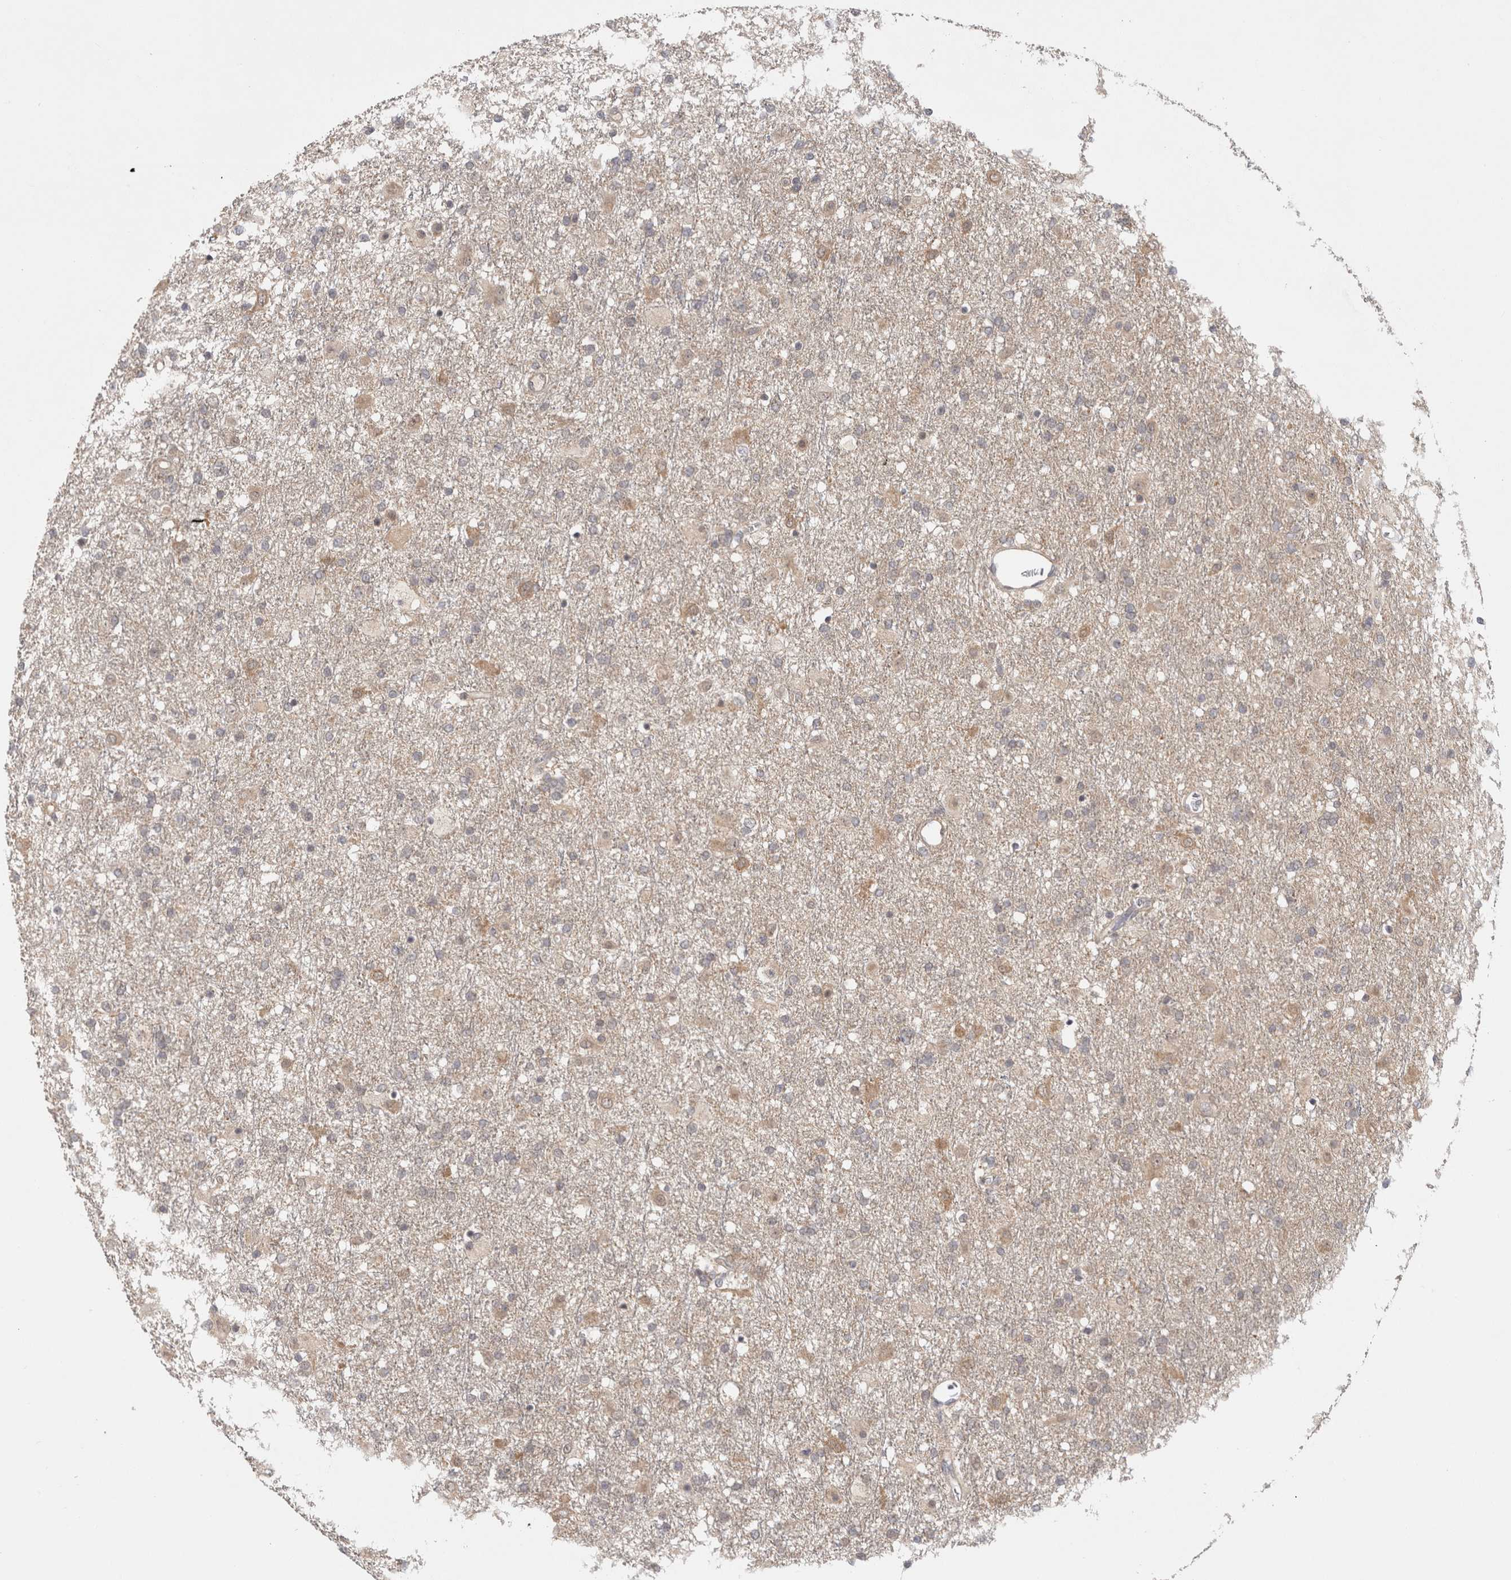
{"staining": {"intensity": "weak", "quantity": "25%-75%", "location": "cytoplasmic/membranous"}, "tissue": "glioma", "cell_type": "Tumor cells", "image_type": "cancer", "snomed": [{"axis": "morphology", "description": "Glioma, malignant, Low grade"}, {"axis": "topography", "description": "Brain"}], "caption": "Malignant glioma (low-grade) tissue displays weak cytoplasmic/membranous positivity in approximately 25%-75% of tumor cells, visualized by immunohistochemistry.", "gene": "ZNF318", "patient": {"sex": "male", "age": 65}}